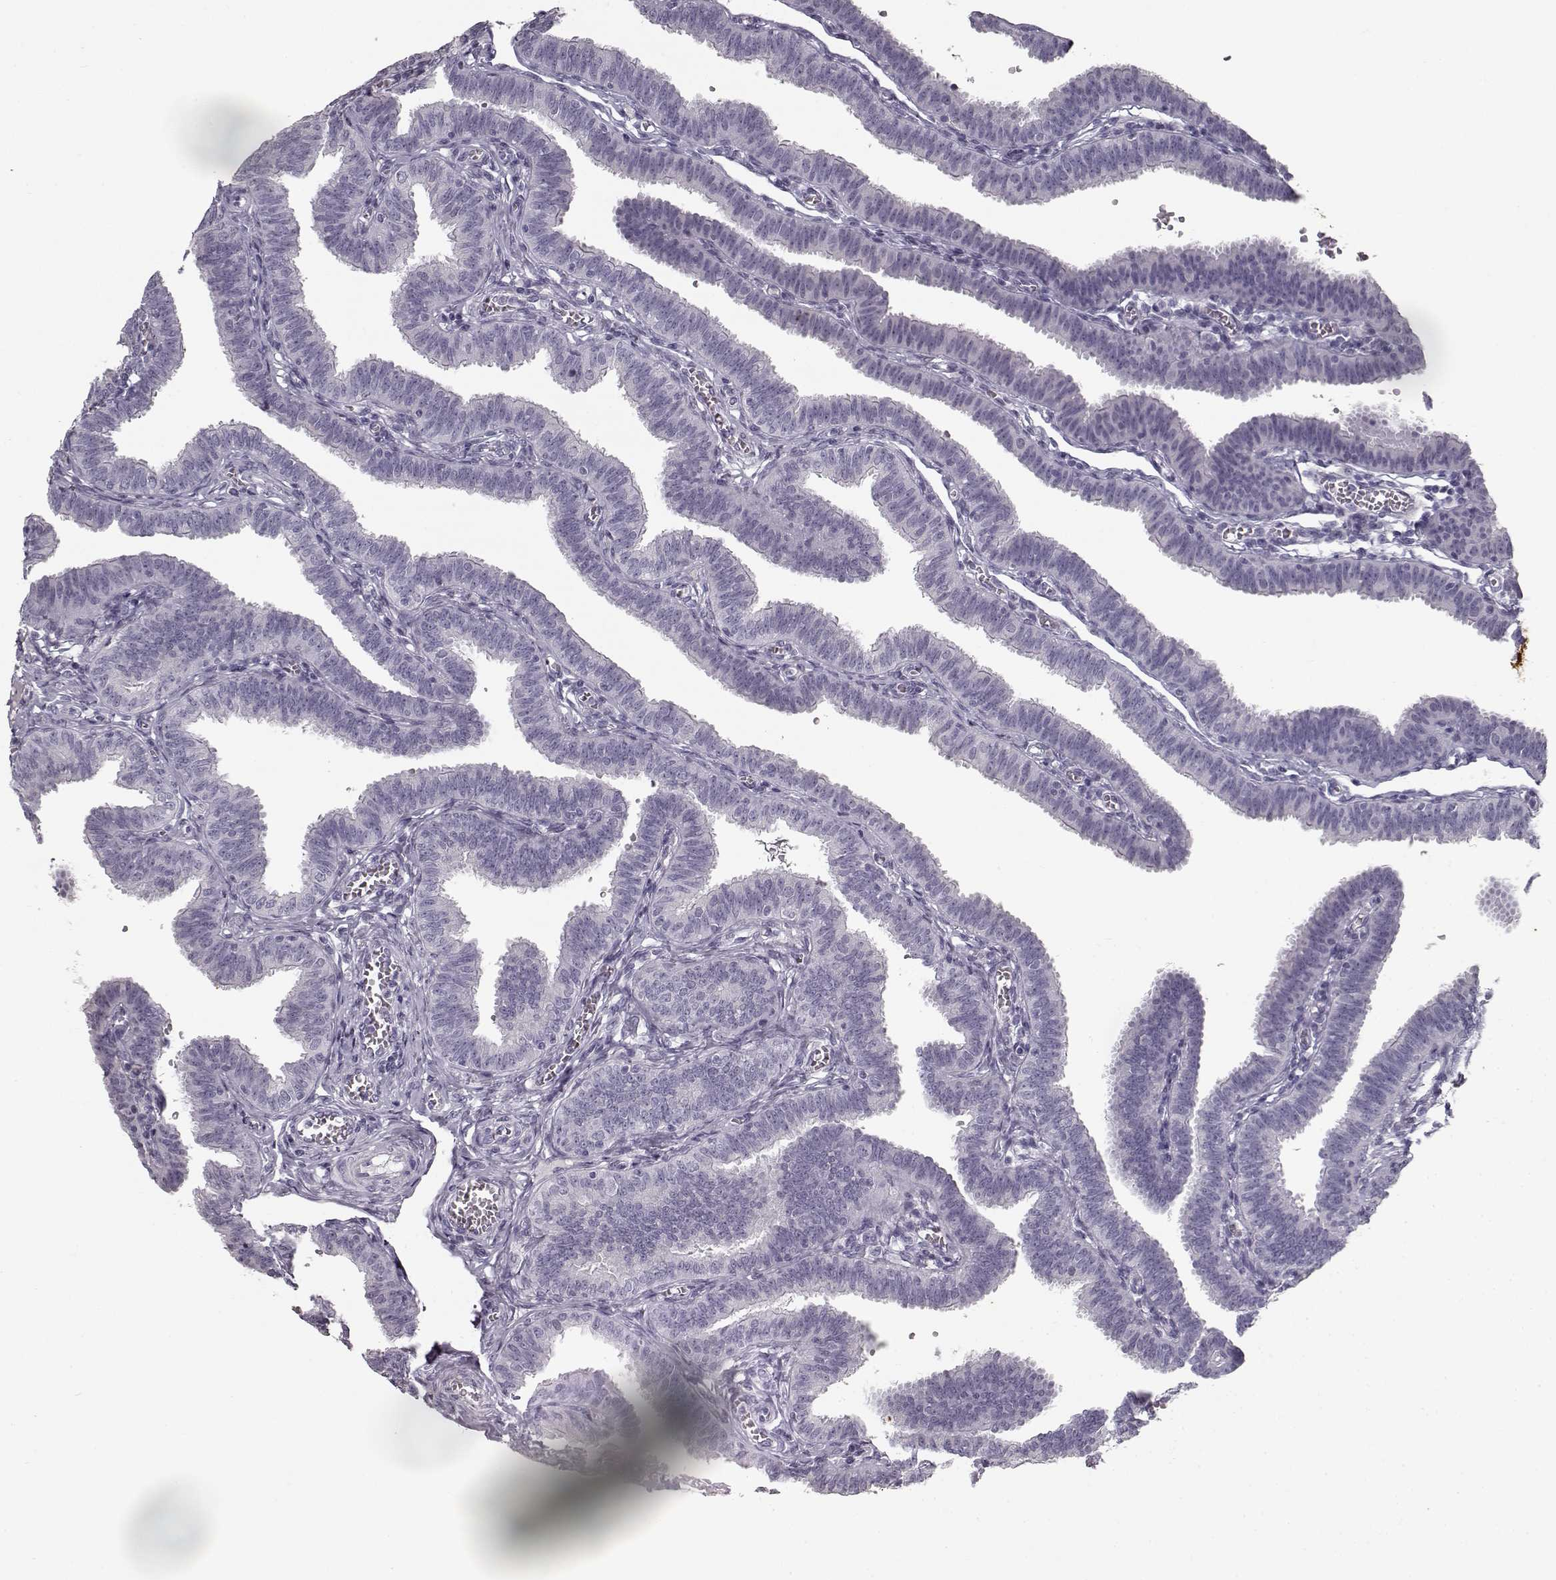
{"staining": {"intensity": "negative", "quantity": "none", "location": "none"}, "tissue": "fallopian tube", "cell_type": "Glandular cells", "image_type": "normal", "snomed": [{"axis": "morphology", "description": "Normal tissue, NOS"}, {"axis": "topography", "description": "Fallopian tube"}], "caption": "High magnification brightfield microscopy of normal fallopian tube stained with DAB (brown) and counterstained with hematoxylin (blue): glandular cells show no significant staining. (DAB (3,3'-diaminobenzidine) immunohistochemistry with hematoxylin counter stain).", "gene": "SEMG2", "patient": {"sex": "female", "age": 25}}